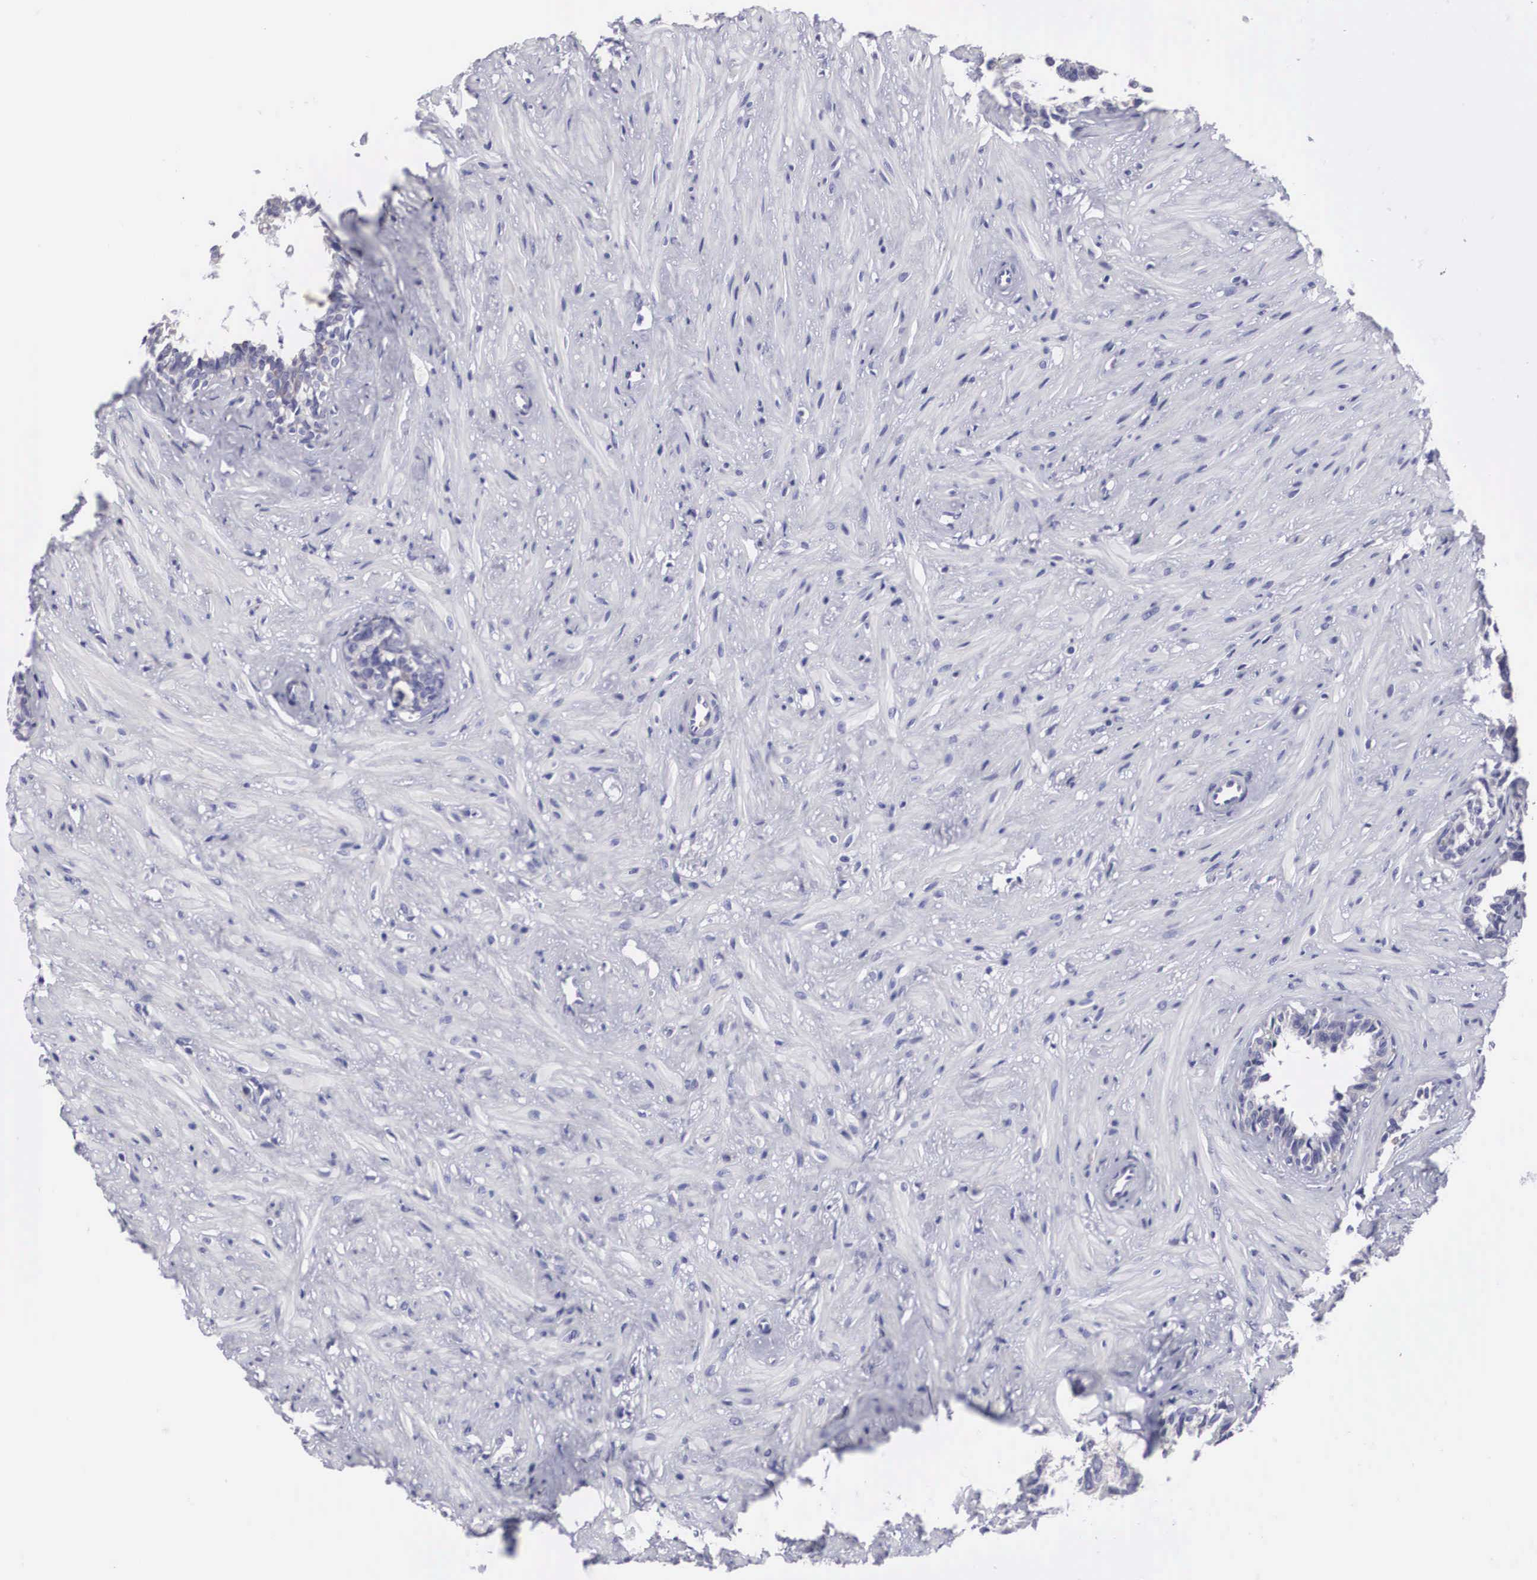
{"staining": {"intensity": "weak", "quantity": "25%-75%", "location": "cytoplasmic/membranous"}, "tissue": "seminal vesicle", "cell_type": "Glandular cells", "image_type": "normal", "snomed": [{"axis": "morphology", "description": "Normal tissue, NOS"}, {"axis": "topography", "description": "Seminal veicle"}], "caption": "Glandular cells display low levels of weak cytoplasmic/membranous positivity in about 25%-75% of cells in benign seminal vesicle.", "gene": "ARMCX3", "patient": {"sex": "male", "age": 60}}